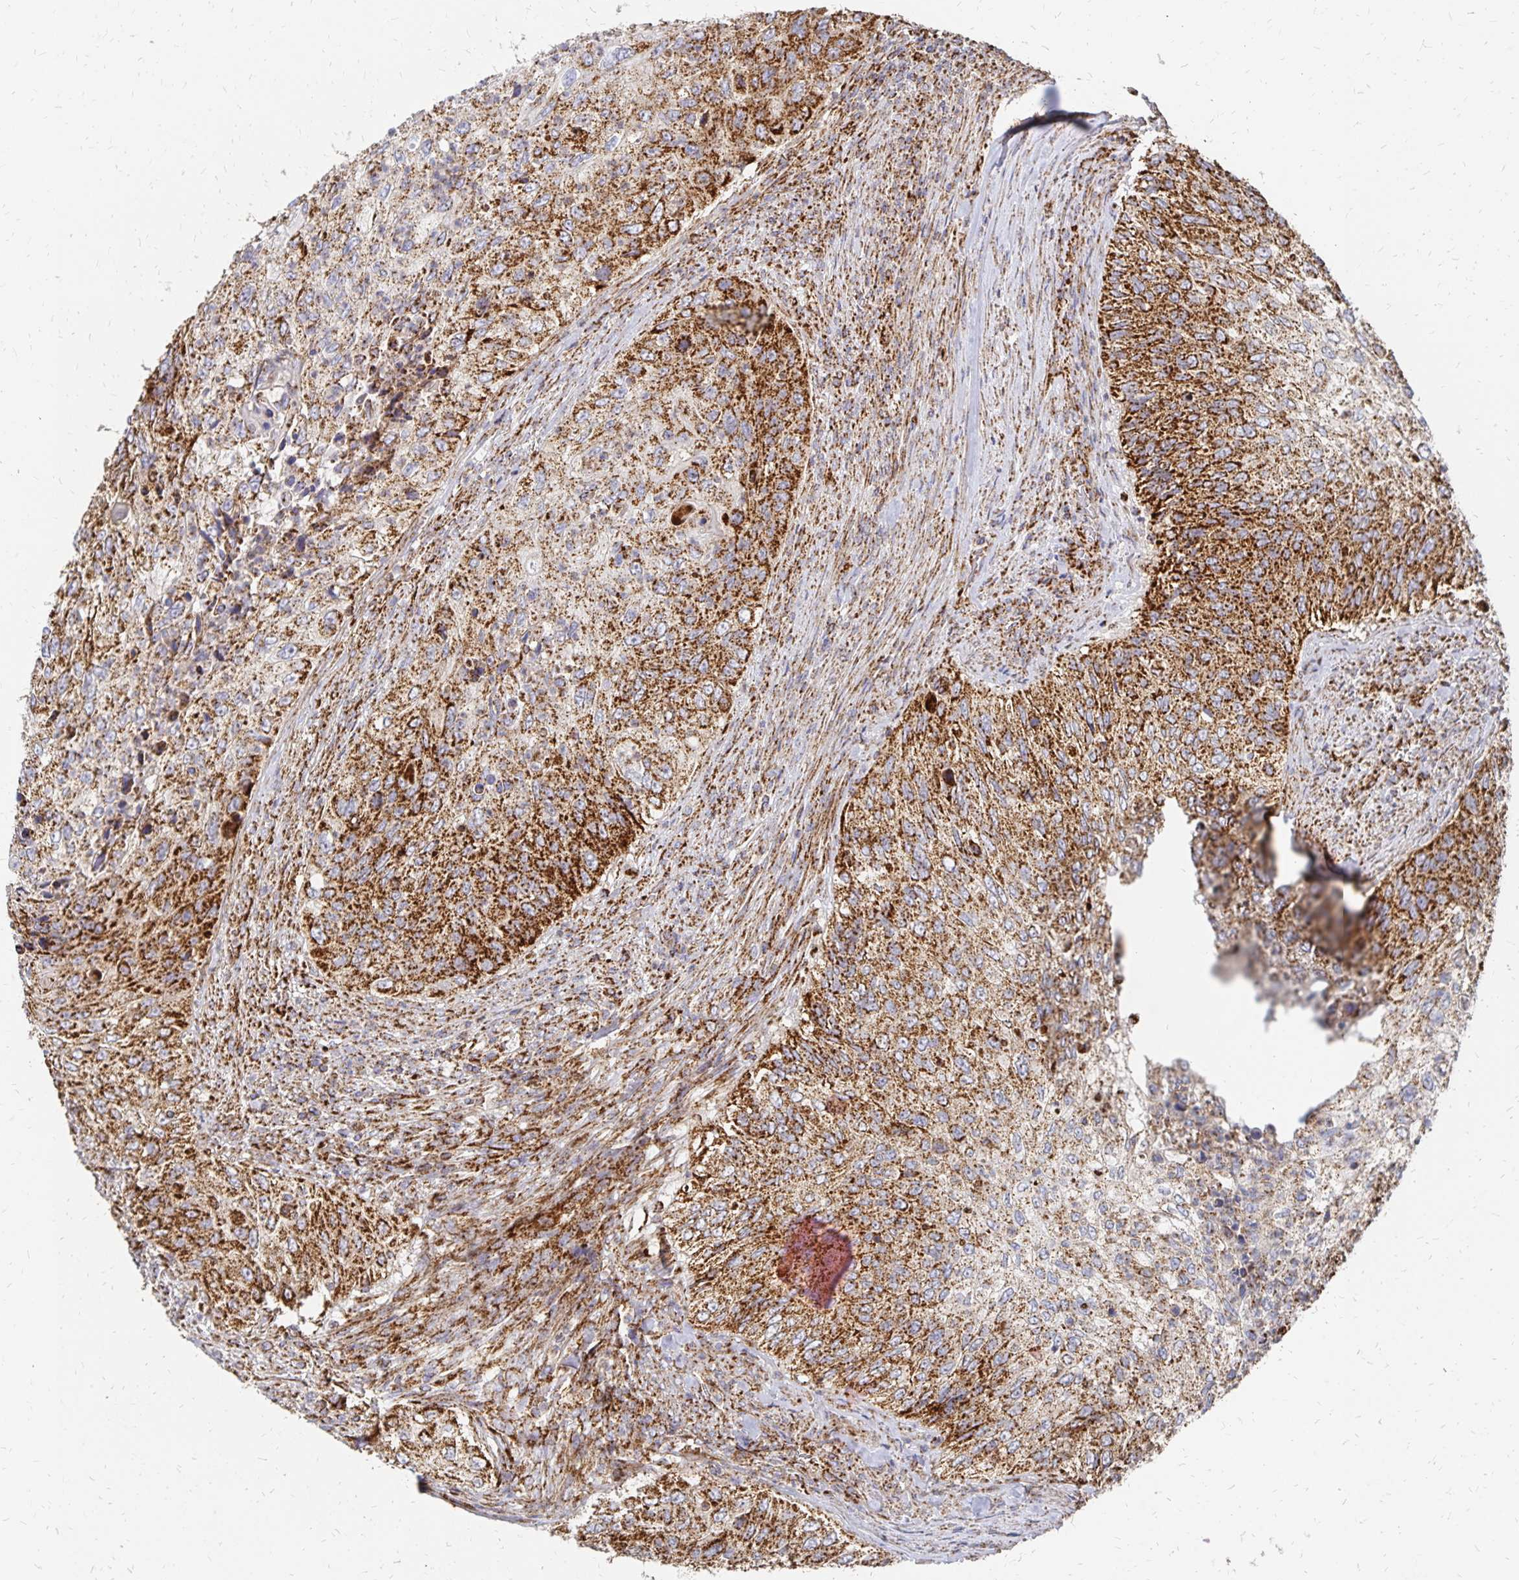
{"staining": {"intensity": "strong", "quantity": ">75%", "location": "cytoplasmic/membranous"}, "tissue": "urothelial cancer", "cell_type": "Tumor cells", "image_type": "cancer", "snomed": [{"axis": "morphology", "description": "Urothelial carcinoma, High grade"}, {"axis": "topography", "description": "Urinary bladder"}], "caption": "Immunohistochemistry (IHC) micrograph of urothelial carcinoma (high-grade) stained for a protein (brown), which displays high levels of strong cytoplasmic/membranous positivity in about >75% of tumor cells.", "gene": "STOML2", "patient": {"sex": "female", "age": 60}}